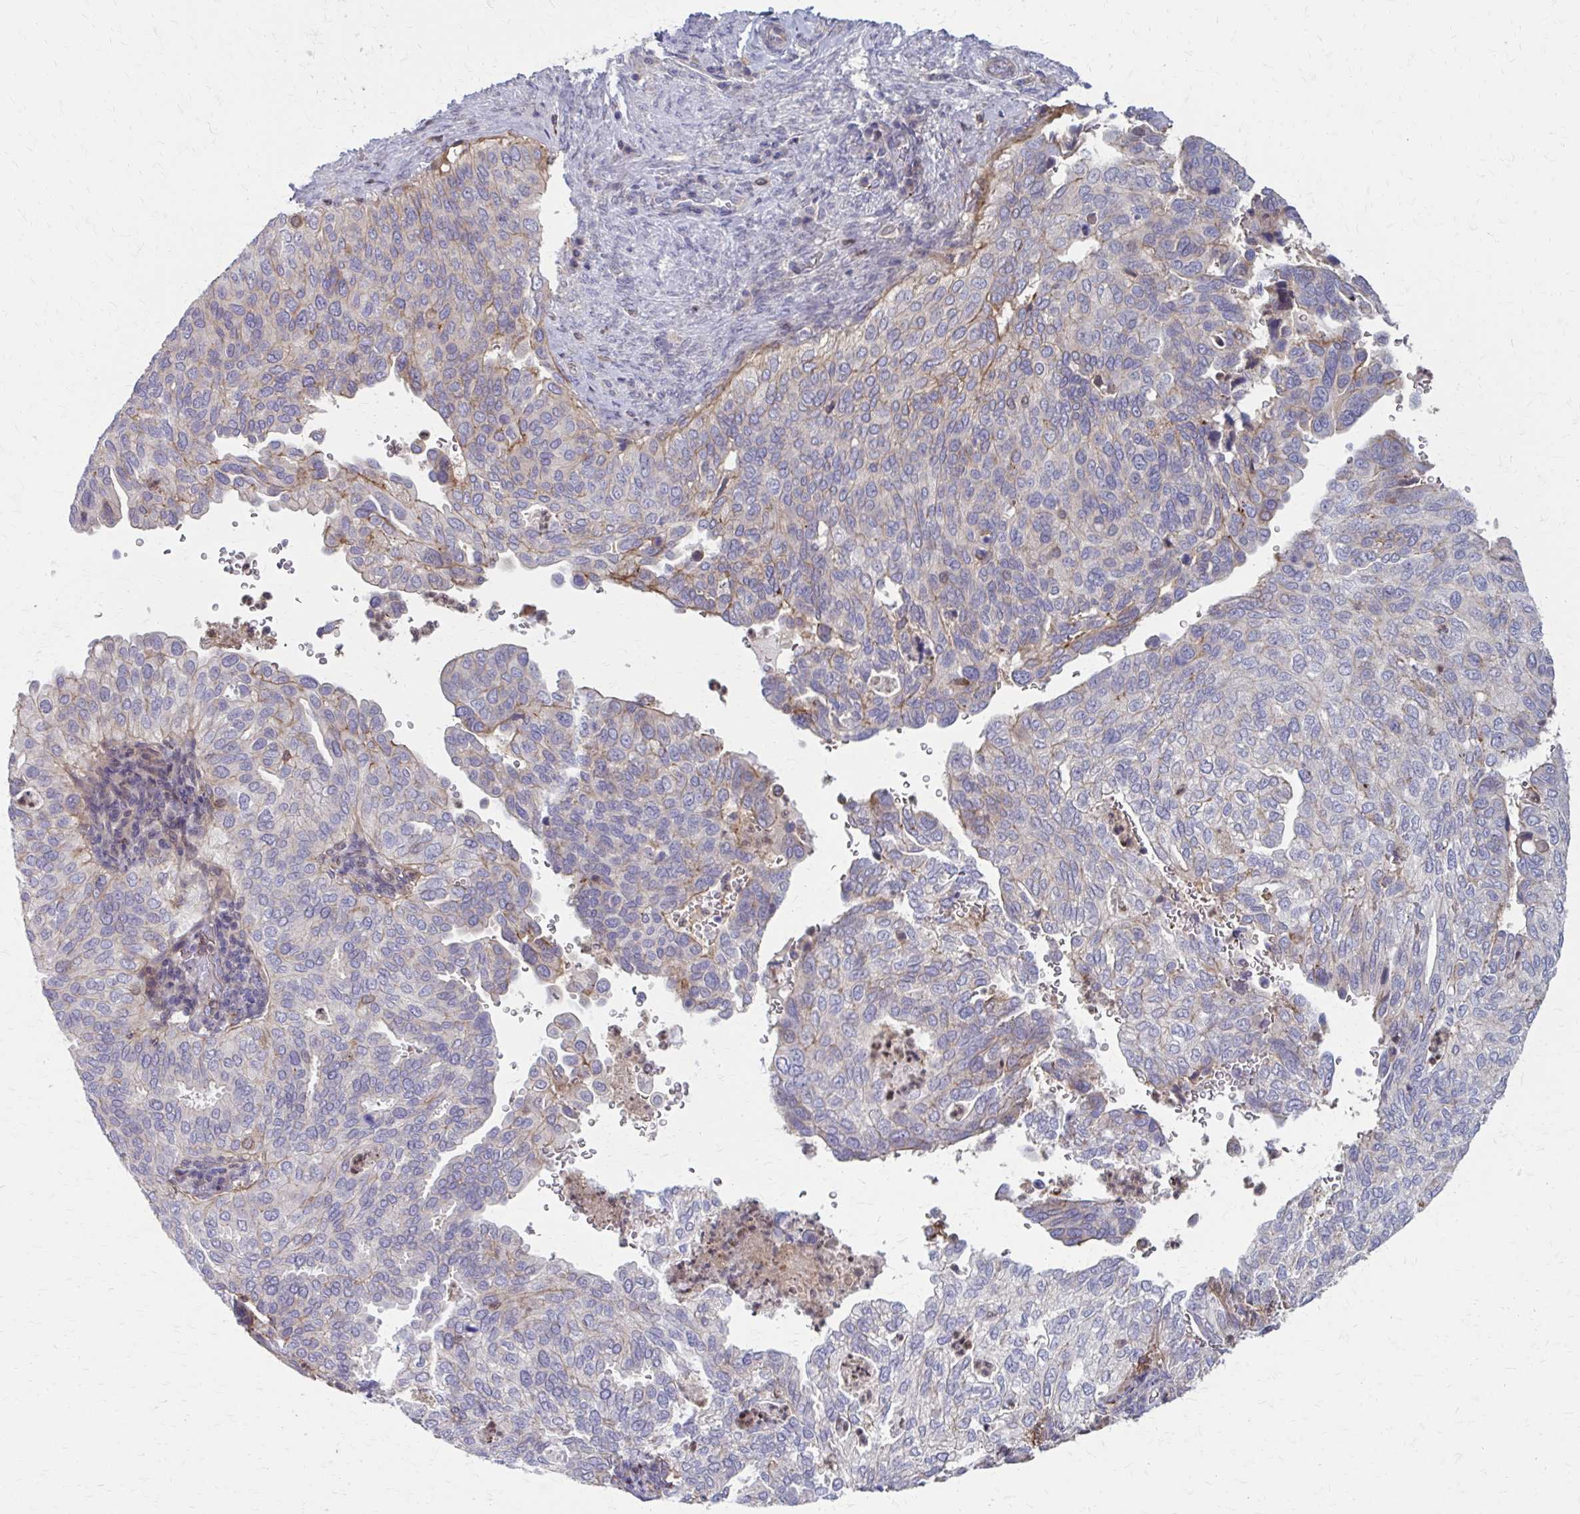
{"staining": {"intensity": "weak", "quantity": "<25%", "location": "cytoplasmic/membranous"}, "tissue": "cervical cancer", "cell_type": "Tumor cells", "image_type": "cancer", "snomed": [{"axis": "morphology", "description": "Squamous cell carcinoma, NOS"}, {"axis": "topography", "description": "Cervix"}], "caption": "A photomicrograph of human cervical cancer (squamous cell carcinoma) is negative for staining in tumor cells.", "gene": "MMP14", "patient": {"sex": "female", "age": 38}}